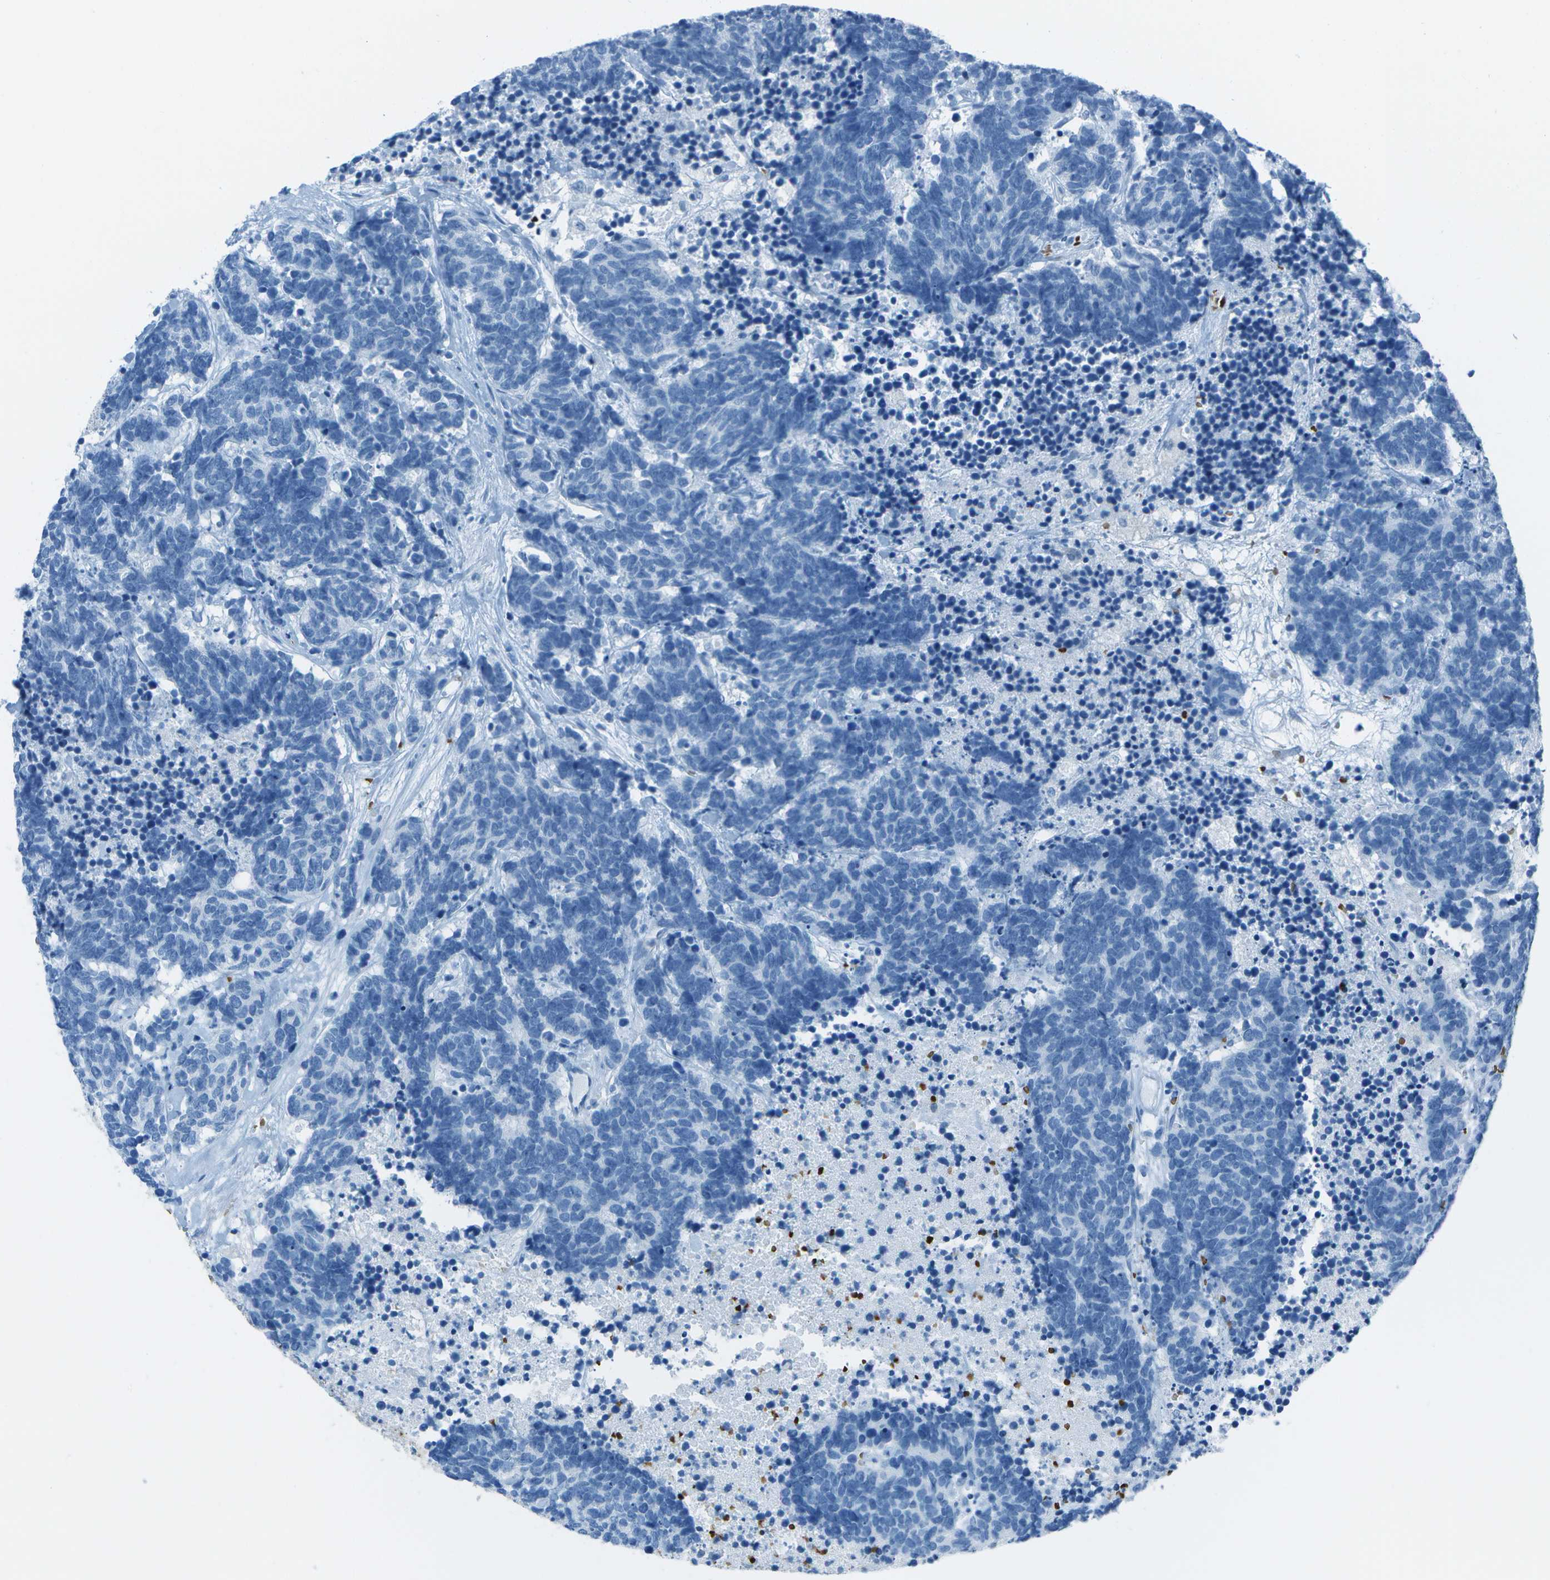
{"staining": {"intensity": "negative", "quantity": "none", "location": "none"}, "tissue": "carcinoid", "cell_type": "Tumor cells", "image_type": "cancer", "snomed": [{"axis": "morphology", "description": "Carcinoma, NOS"}, {"axis": "morphology", "description": "Carcinoid, malignant, NOS"}, {"axis": "topography", "description": "Urinary bladder"}], "caption": "Immunohistochemistry (IHC) of human carcinoid demonstrates no staining in tumor cells. Nuclei are stained in blue.", "gene": "ASL", "patient": {"sex": "male", "age": 57}}